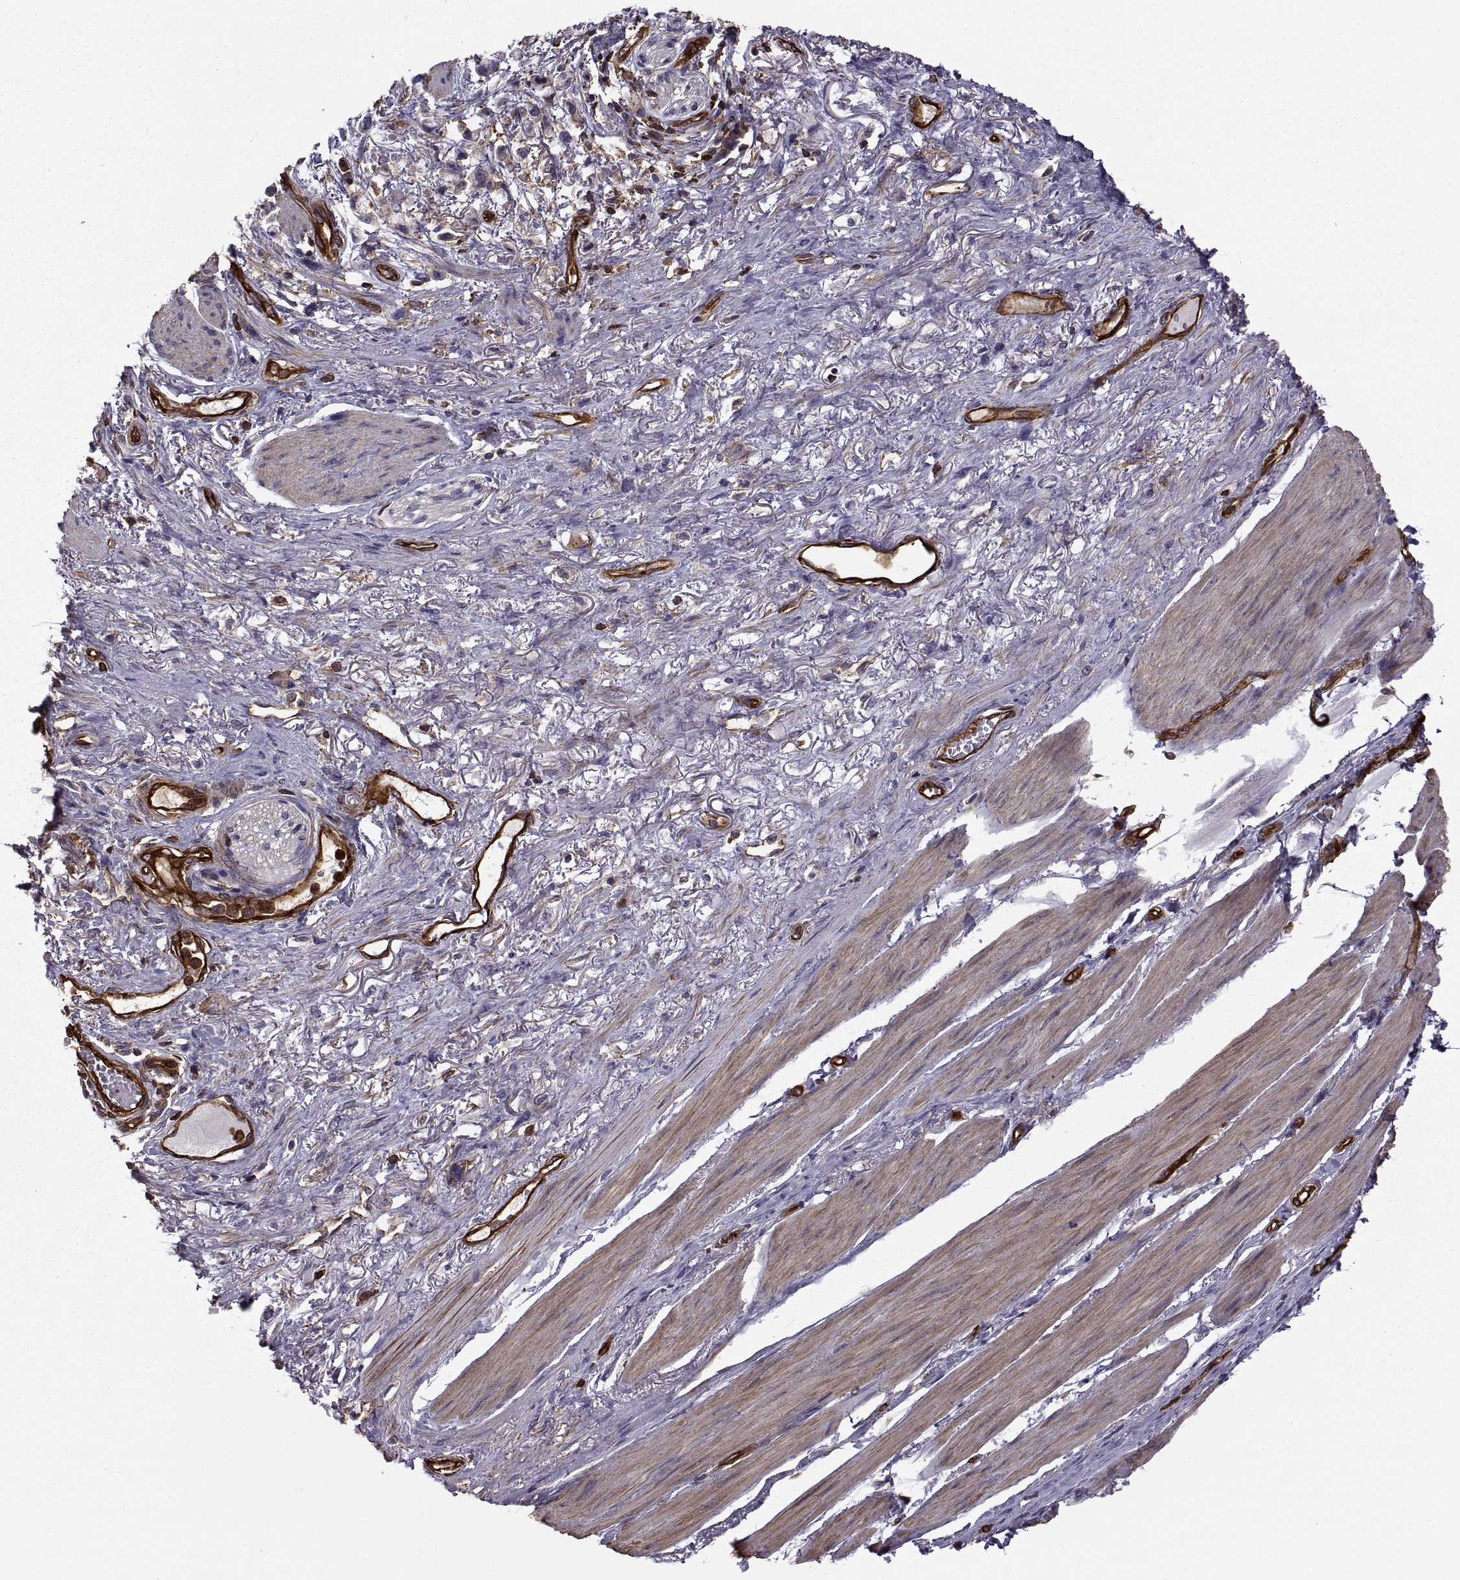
{"staining": {"intensity": "negative", "quantity": "none", "location": "none"}, "tissue": "stomach cancer", "cell_type": "Tumor cells", "image_type": "cancer", "snomed": [{"axis": "morphology", "description": "Adenocarcinoma, NOS"}, {"axis": "topography", "description": "Stomach"}], "caption": "IHC of stomach cancer (adenocarcinoma) demonstrates no expression in tumor cells.", "gene": "MYH9", "patient": {"sex": "female", "age": 81}}